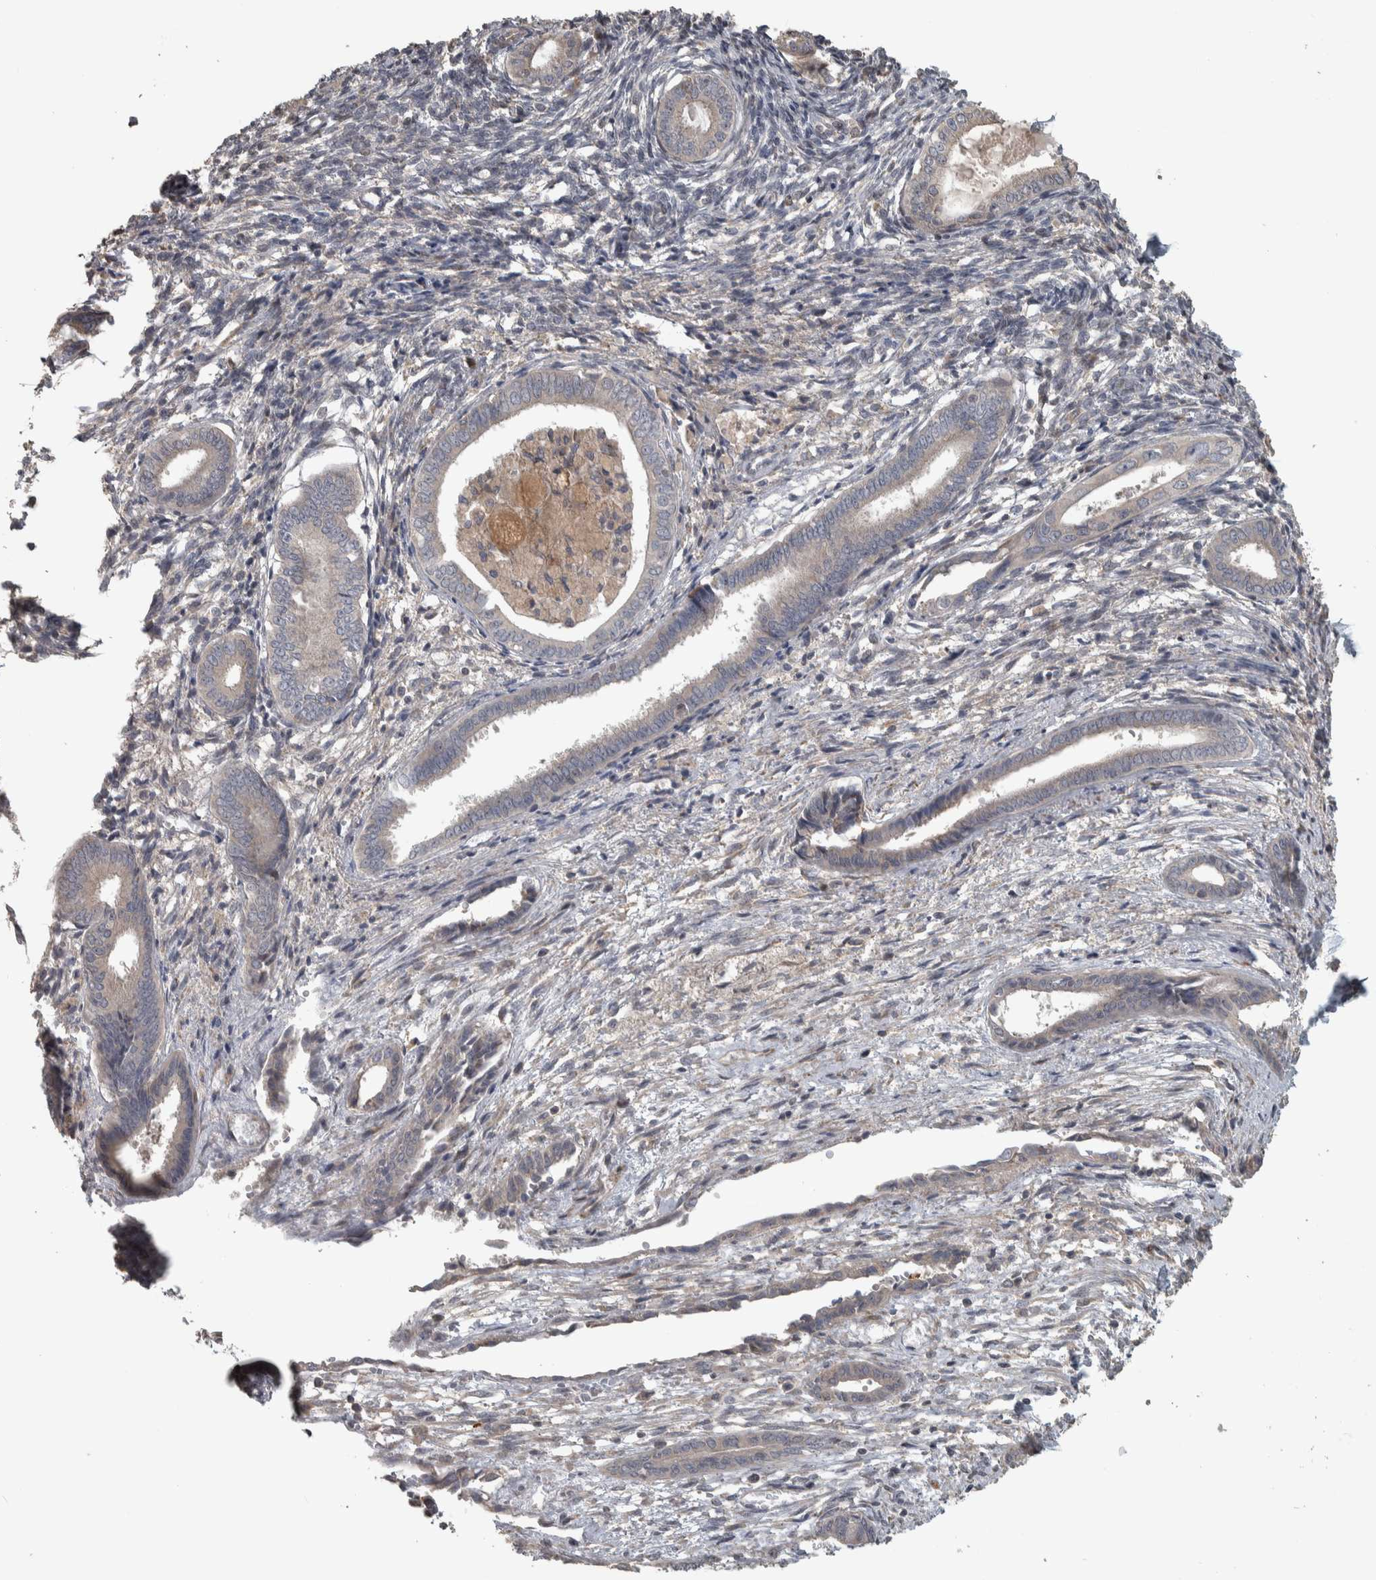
{"staining": {"intensity": "negative", "quantity": "none", "location": "none"}, "tissue": "endometrium", "cell_type": "Cells in endometrial stroma", "image_type": "normal", "snomed": [{"axis": "morphology", "description": "Normal tissue, NOS"}, {"axis": "topography", "description": "Endometrium"}], "caption": "Histopathology image shows no significant protein expression in cells in endometrial stroma of normal endometrium.", "gene": "ERAL1", "patient": {"sex": "female", "age": 56}}